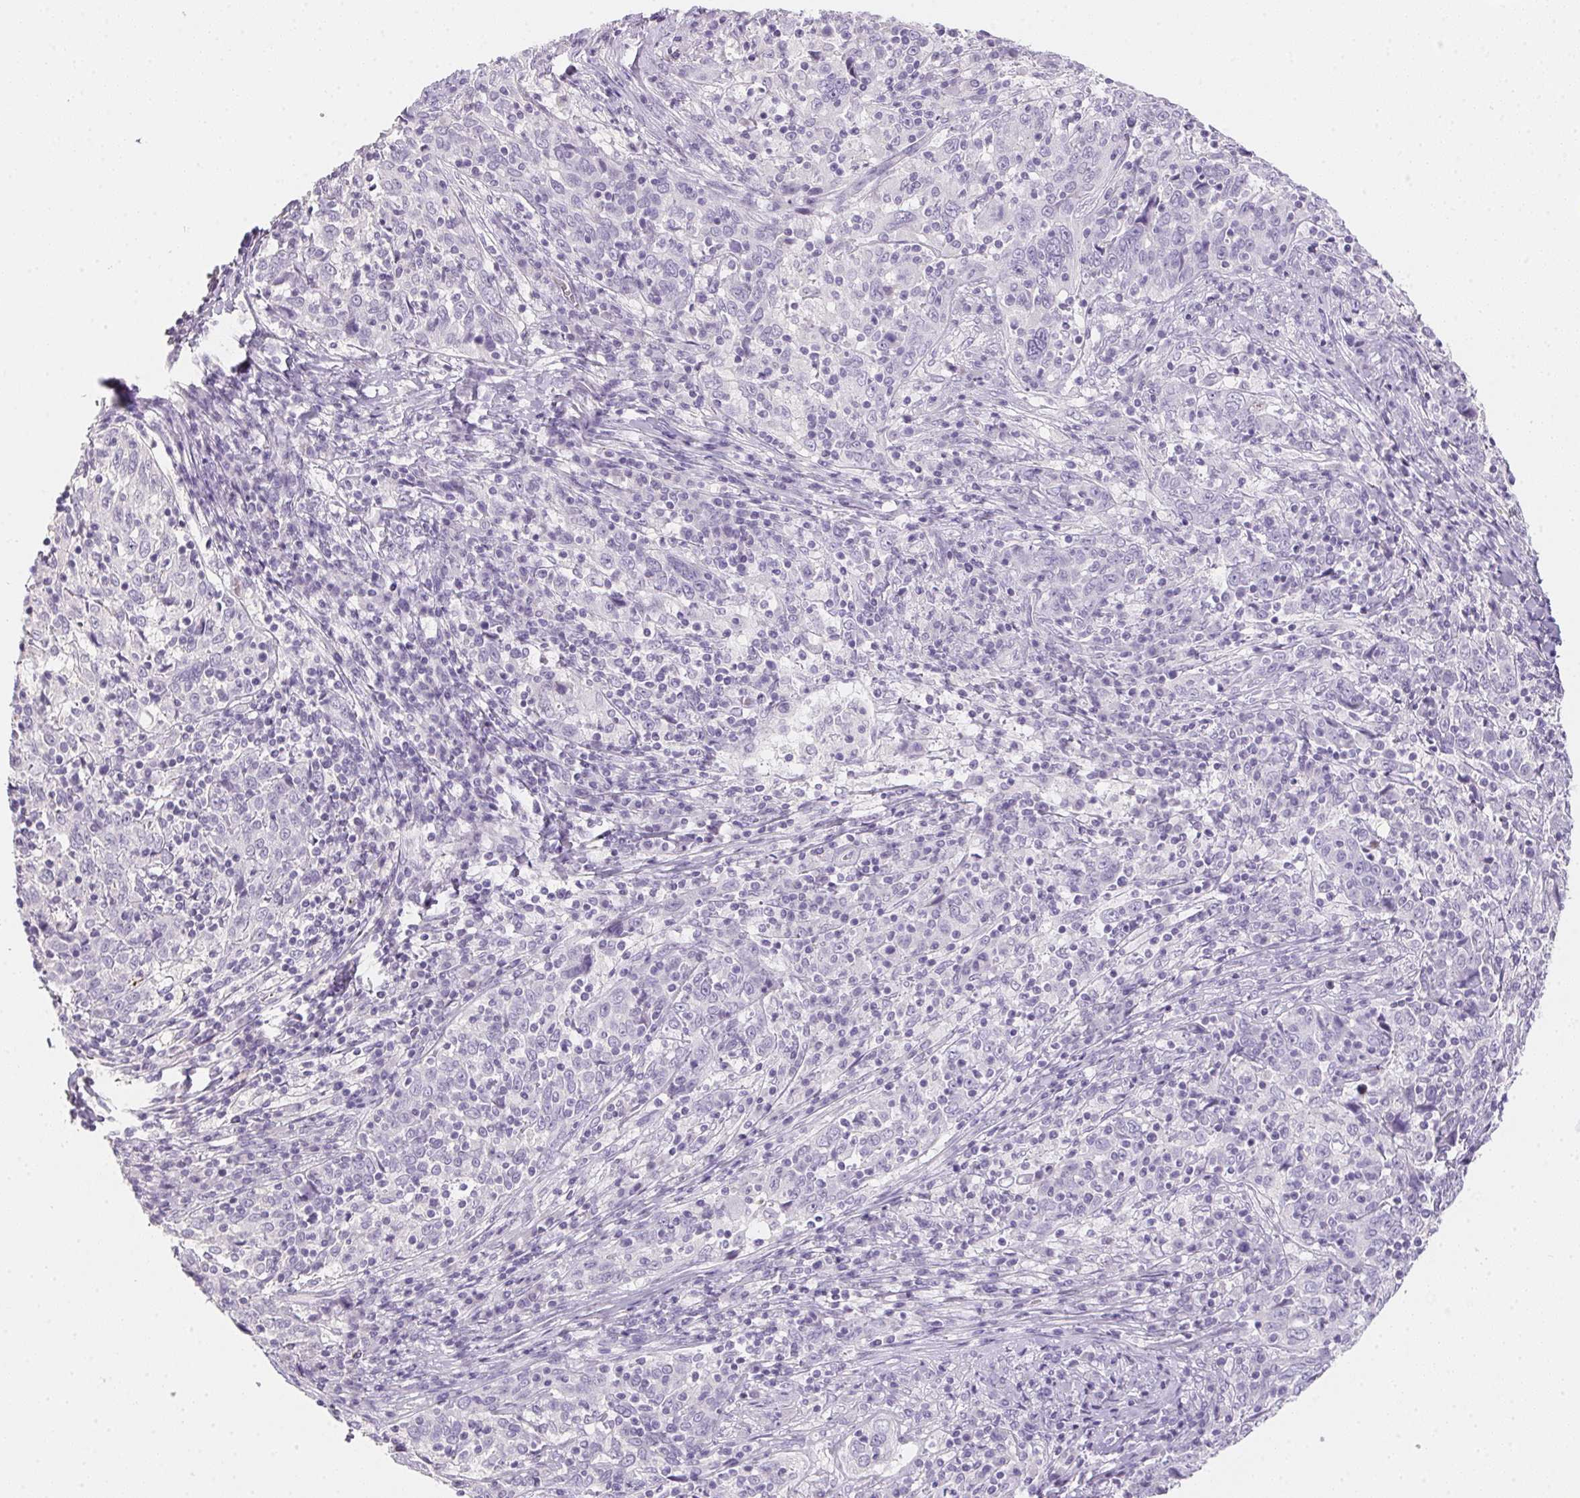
{"staining": {"intensity": "negative", "quantity": "none", "location": "none"}, "tissue": "cervical cancer", "cell_type": "Tumor cells", "image_type": "cancer", "snomed": [{"axis": "morphology", "description": "Squamous cell carcinoma, NOS"}, {"axis": "topography", "description": "Cervix"}], "caption": "An immunohistochemistry (IHC) image of cervical cancer (squamous cell carcinoma) is shown. There is no staining in tumor cells of cervical cancer (squamous cell carcinoma). (Immunohistochemistry, brightfield microscopy, high magnification).", "gene": "MYL4", "patient": {"sex": "female", "age": 46}}